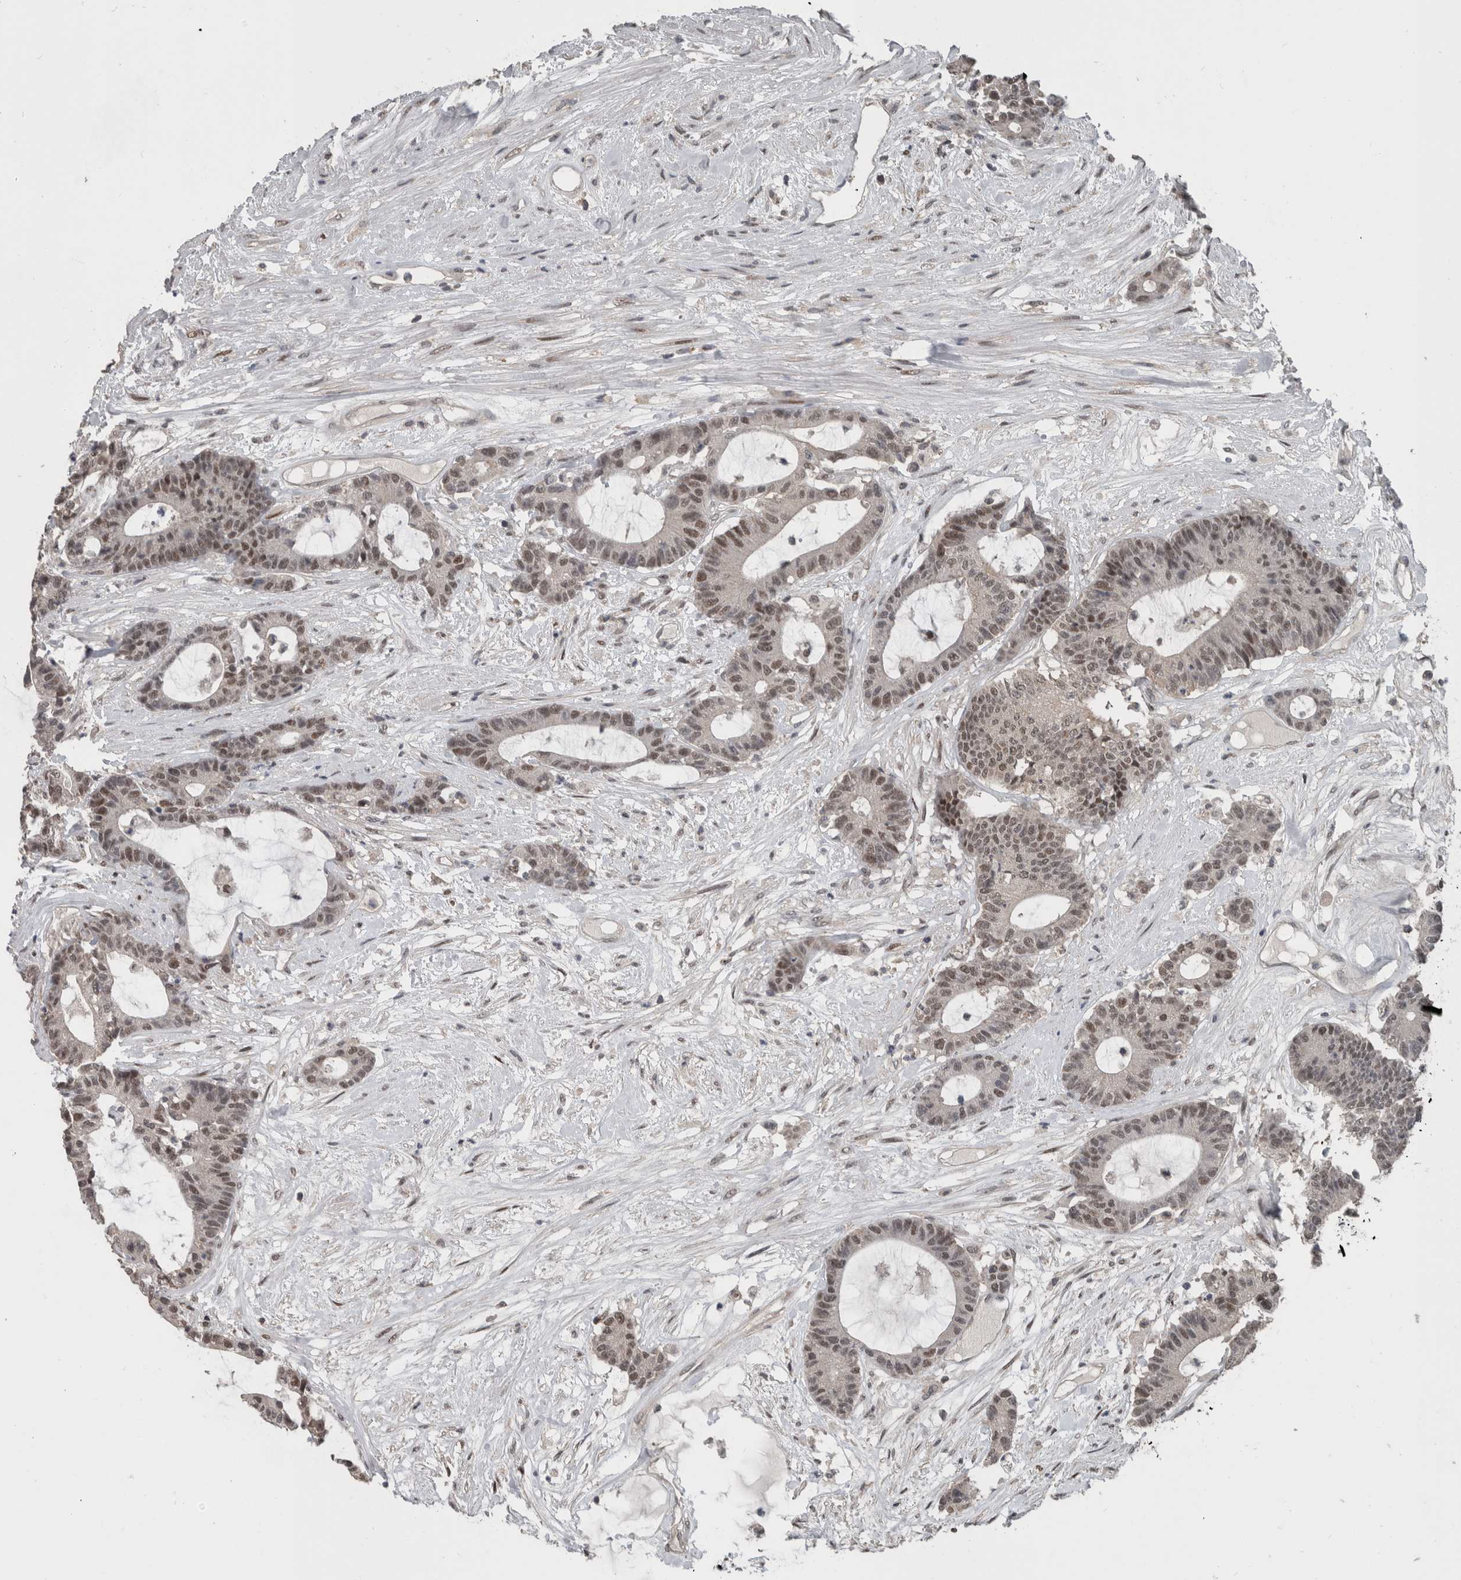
{"staining": {"intensity": "moderate", "quantity": ">75%", "location": "nuclear"}, "tissue": "colorectal cancer", "cell_type": "Tumor cells", "image_type": "cancer", "snomed": [{"axis": "morphology", "description": "Adenocarcinoma, NOS"}, {"axis": "topography", "description": "Colon"}], "caption": "Human colorectal adenocarcinoma stained with a protein marker exhibits moderate staining in tumor cells.", "gene": "ZBTB21", "patient": {"sex": "female", "age": 84}}